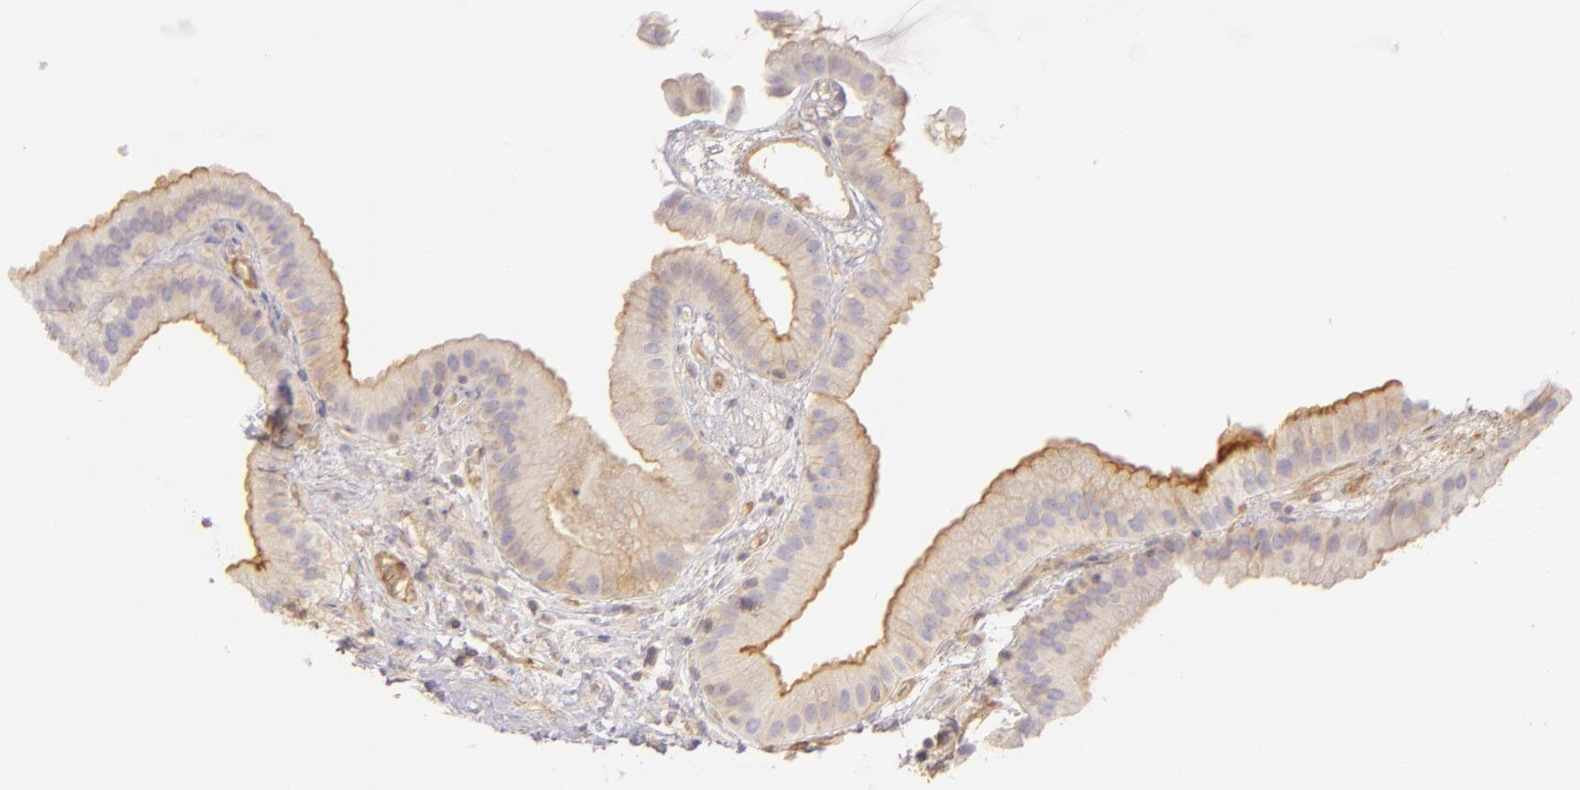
{"staining": {"intensity": "weak", "quantity": ">75%", "location": "cytoplasmic/membranous"}, "tissue": "gallbladder", "cell_type": "Glandular cells", "image_type": "normal", "snomed": [{"axis": "morphology", "description": "Normal tissue, NOS"}, {"axis": "topography", "description": "Gallbladder"}], "caption": "Glandular cells show low levels of weak cytoplasmic/membranous expression in about >75% of cells in unremarkable gallbladder. The staining was performed using DAB (3,3'-diaminobenzidine) to visualize the protein expression in brown, while the nuclei were stained in blue with hematoxylin (Magnification: 20x).", "gene": "CD59", "patient": {"sex": "female", "age": 63}}